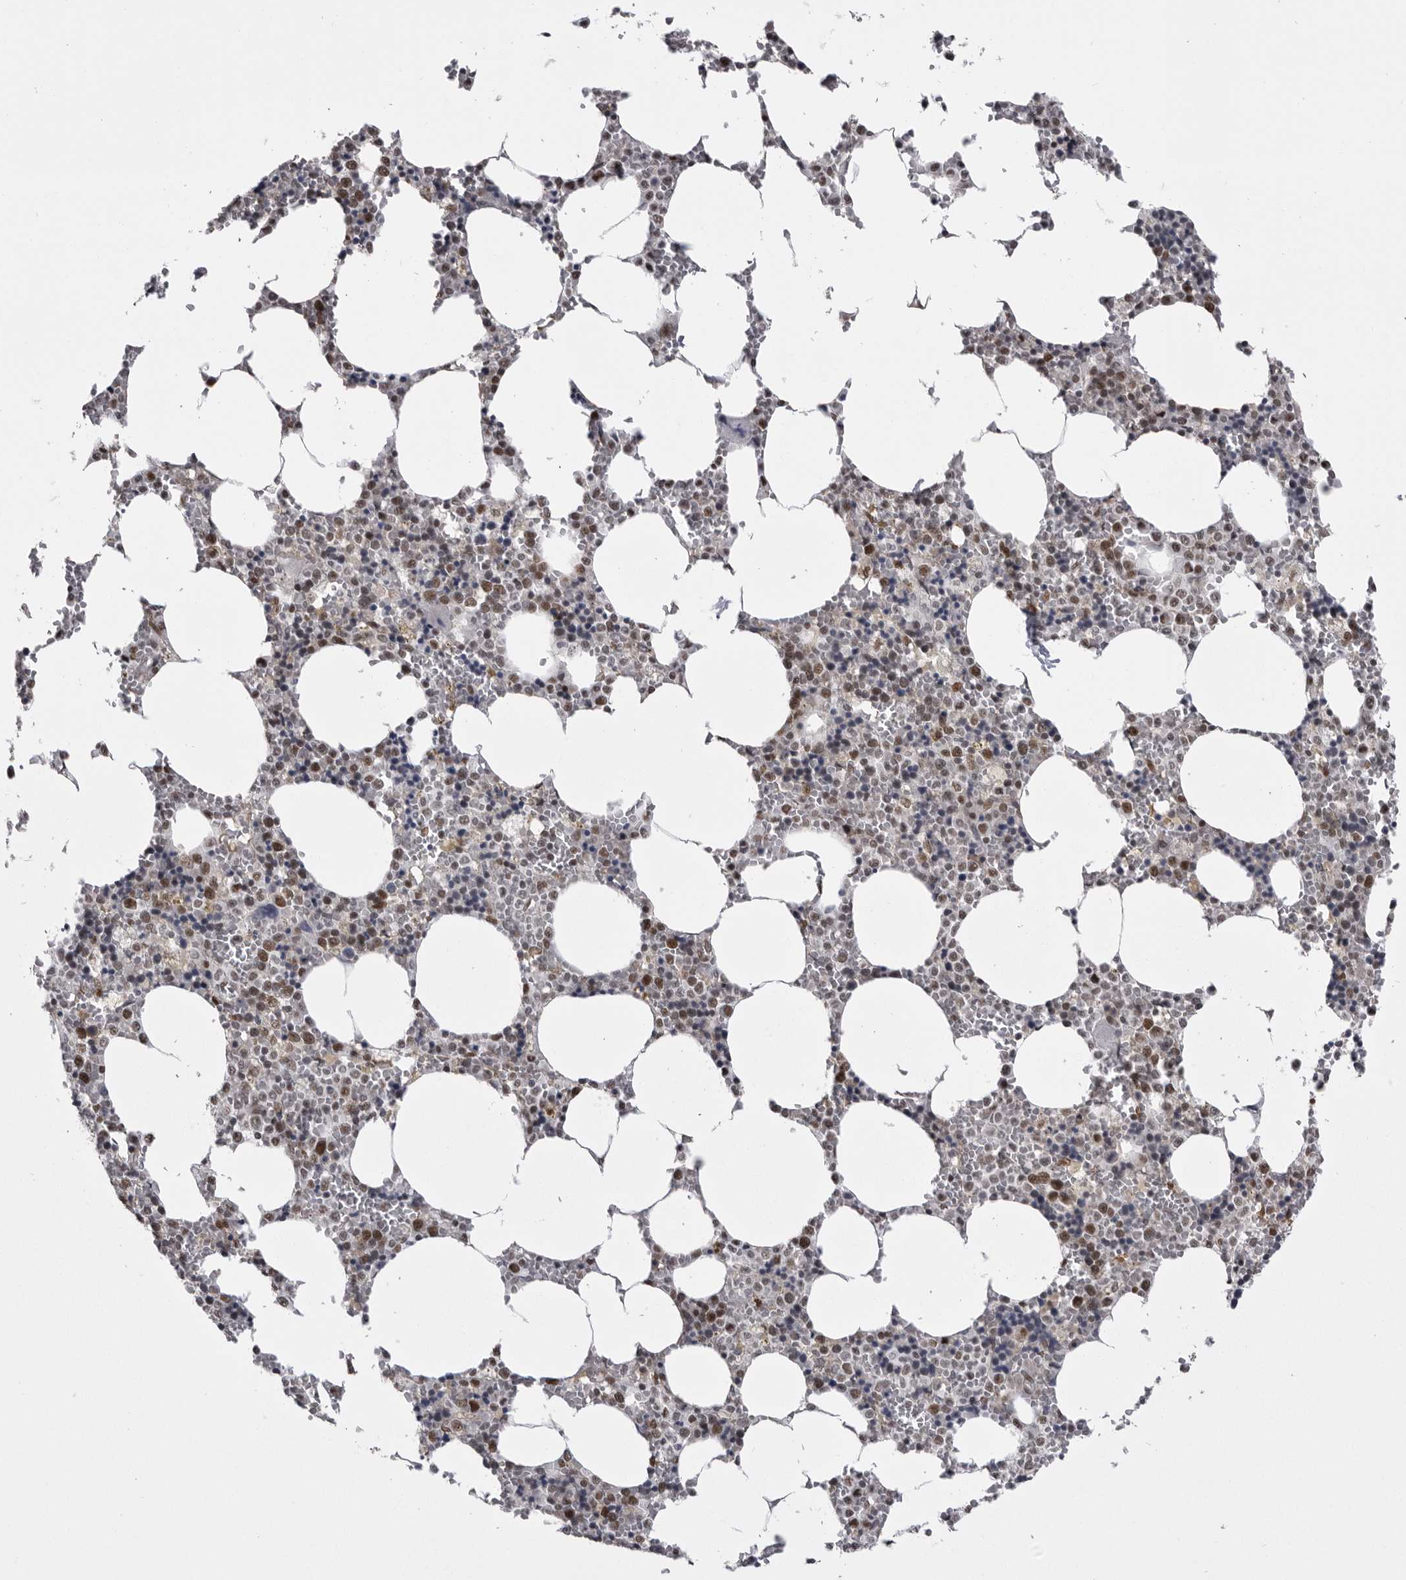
{"staining": {"intensity": "moderate", "quantity": "25%-75%", "location": "nuclear"}, "tissue": "bone marrow", "cell_type": "Hematopoietic cells", "image_type": "normal", "snomed": [{"axis": "morphology", "description": "Normal tissue, NOS"}, {"axis": "topography", "description": "Bone marrow"}], "caption": "Moderate nuclear expression for a protein is identified in approximately 25%-75% of hematopoietic cells of unremarkable bone marrow using IHC.", "gene": "MEPCE", "patient": {"sex": "male", "age": 70}}